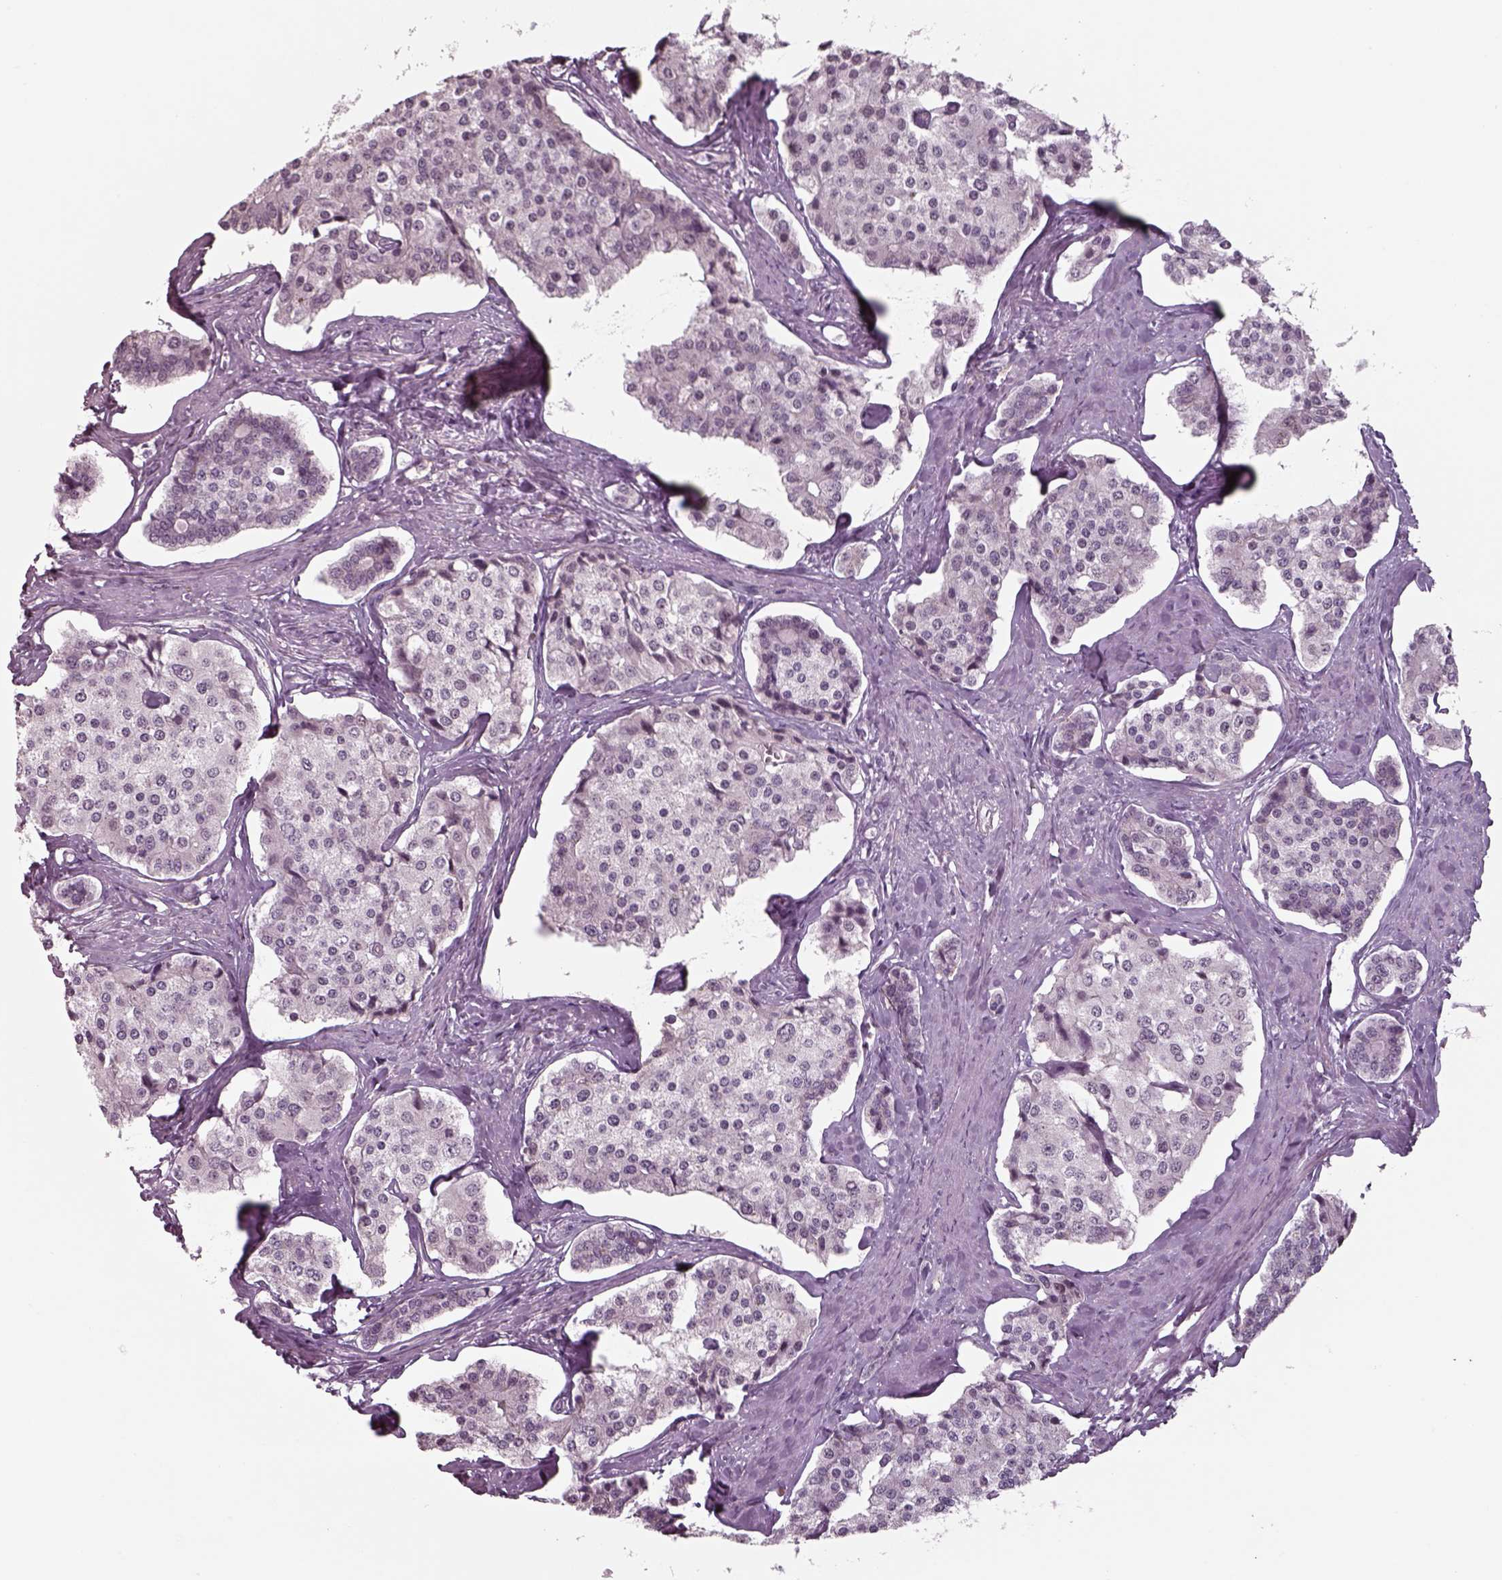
{"staining": {"intensity": "negative", "quantity": "none", "location": "none"}, "tissue": "carcinoid", "cell_type": "Tumor cells", "image_type": "cancer", "snomed": [{"axis": "morphology", "description": "Carcinoid, malignant, NOS"}, {"axis": "topography", "description": "Small intestine"}], "caption": "There is no significant staining in tumor cells of carcinoid (malignant).", "gene": "SEPTIN14", "patient": {"sex": "female", "age": 65}}